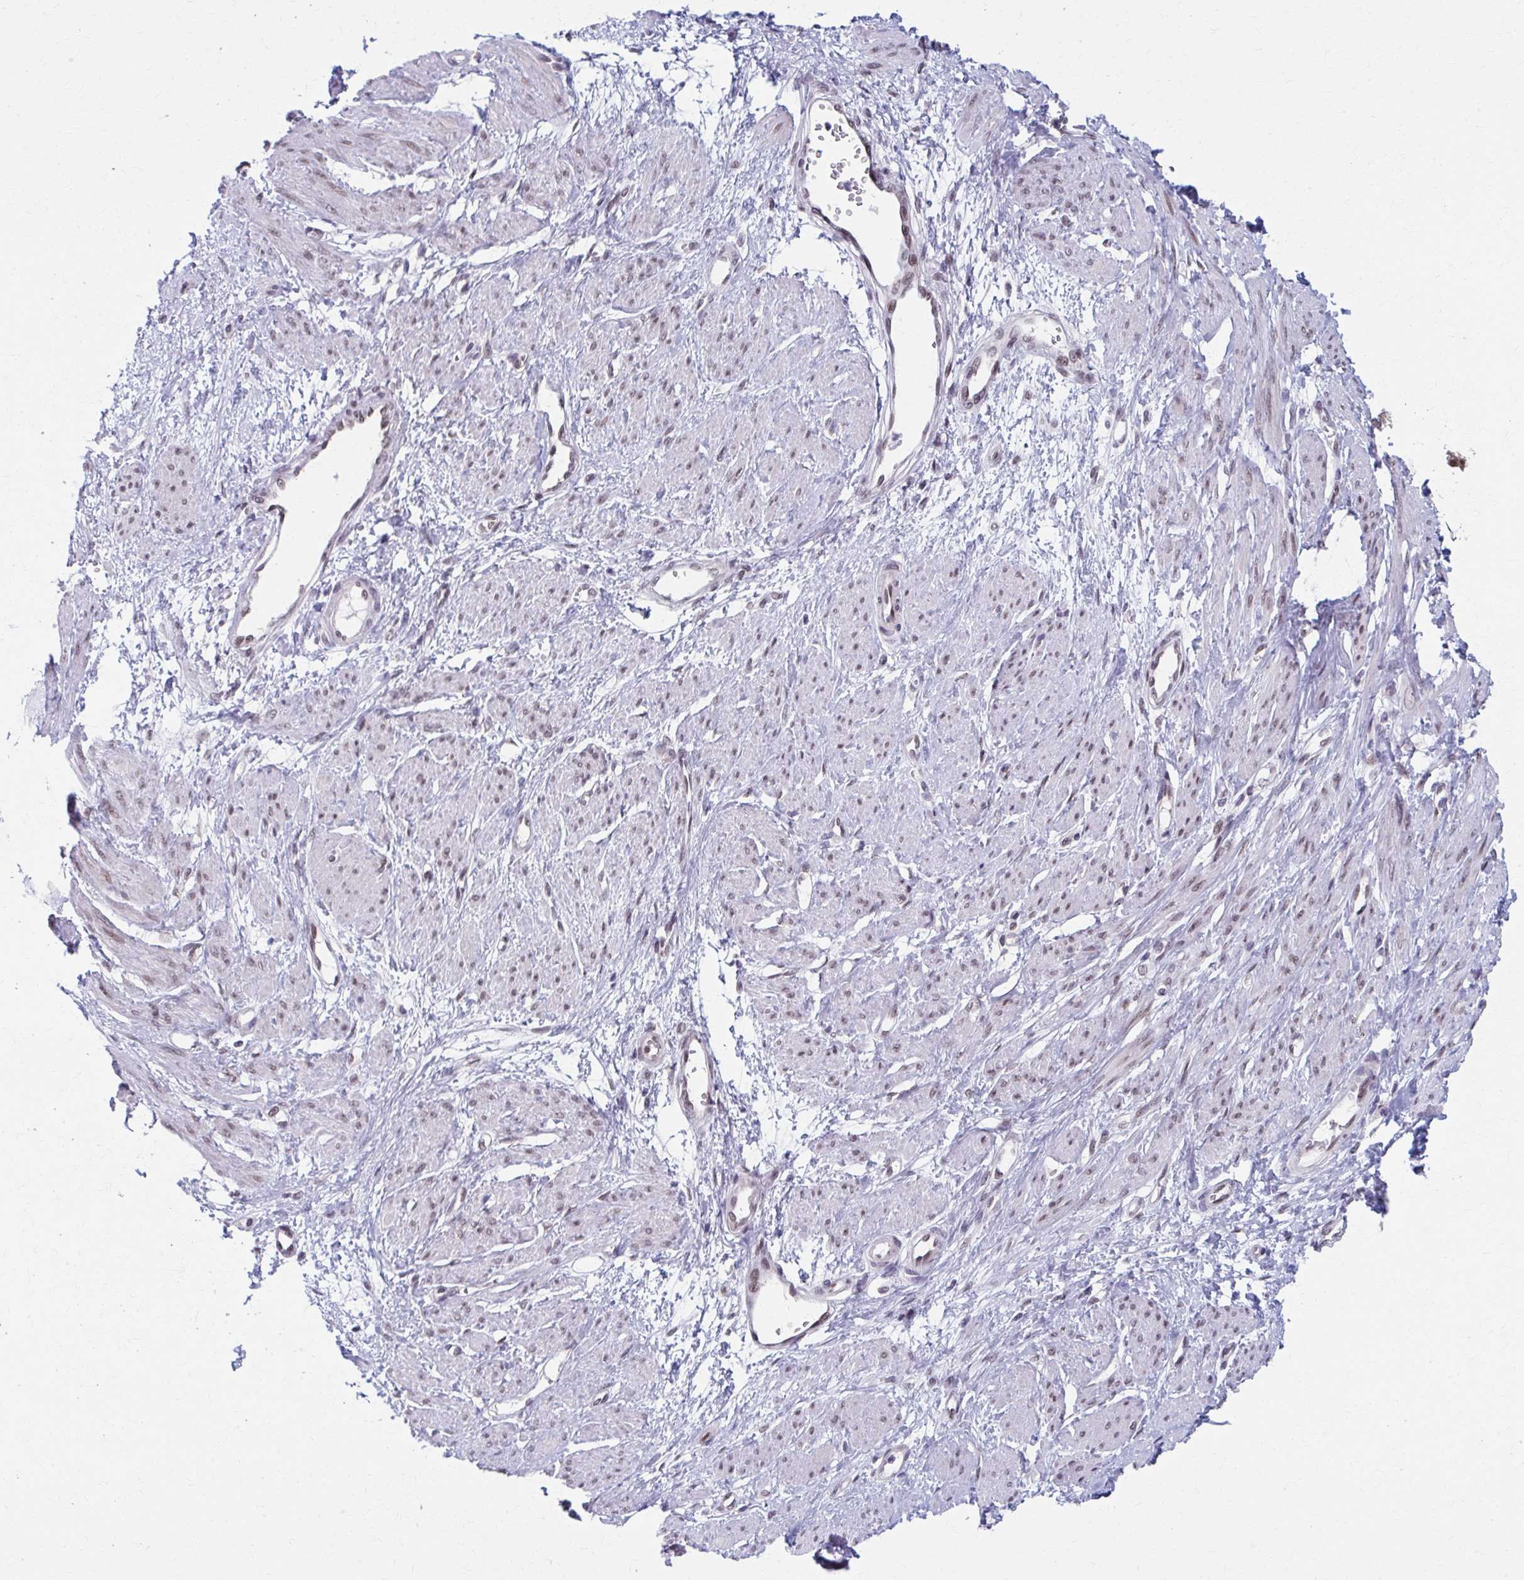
{"staining": {"intensity": "weak", "quantity": "25%-75%", "location": "nuclear"}, "tissue": "smooth muscle", "cell_type": "Smooth muscle cells", "image_type": "normal", "snomed": [{"axis": "morphology", "description": "Normal tissue, NOS"}, {"axis": "topography", "description": "Smooth muscle"}, {"axis": "topography", "description": "Uterus"}], "caption": "Immunohistochemical staining of benign smooth muscle reveals low levels of weak nuclear expression in about 25%-75% of smooth muscle cells.", "gene": "SETBP1", "patient": {"sex": "female", "age": 39}}